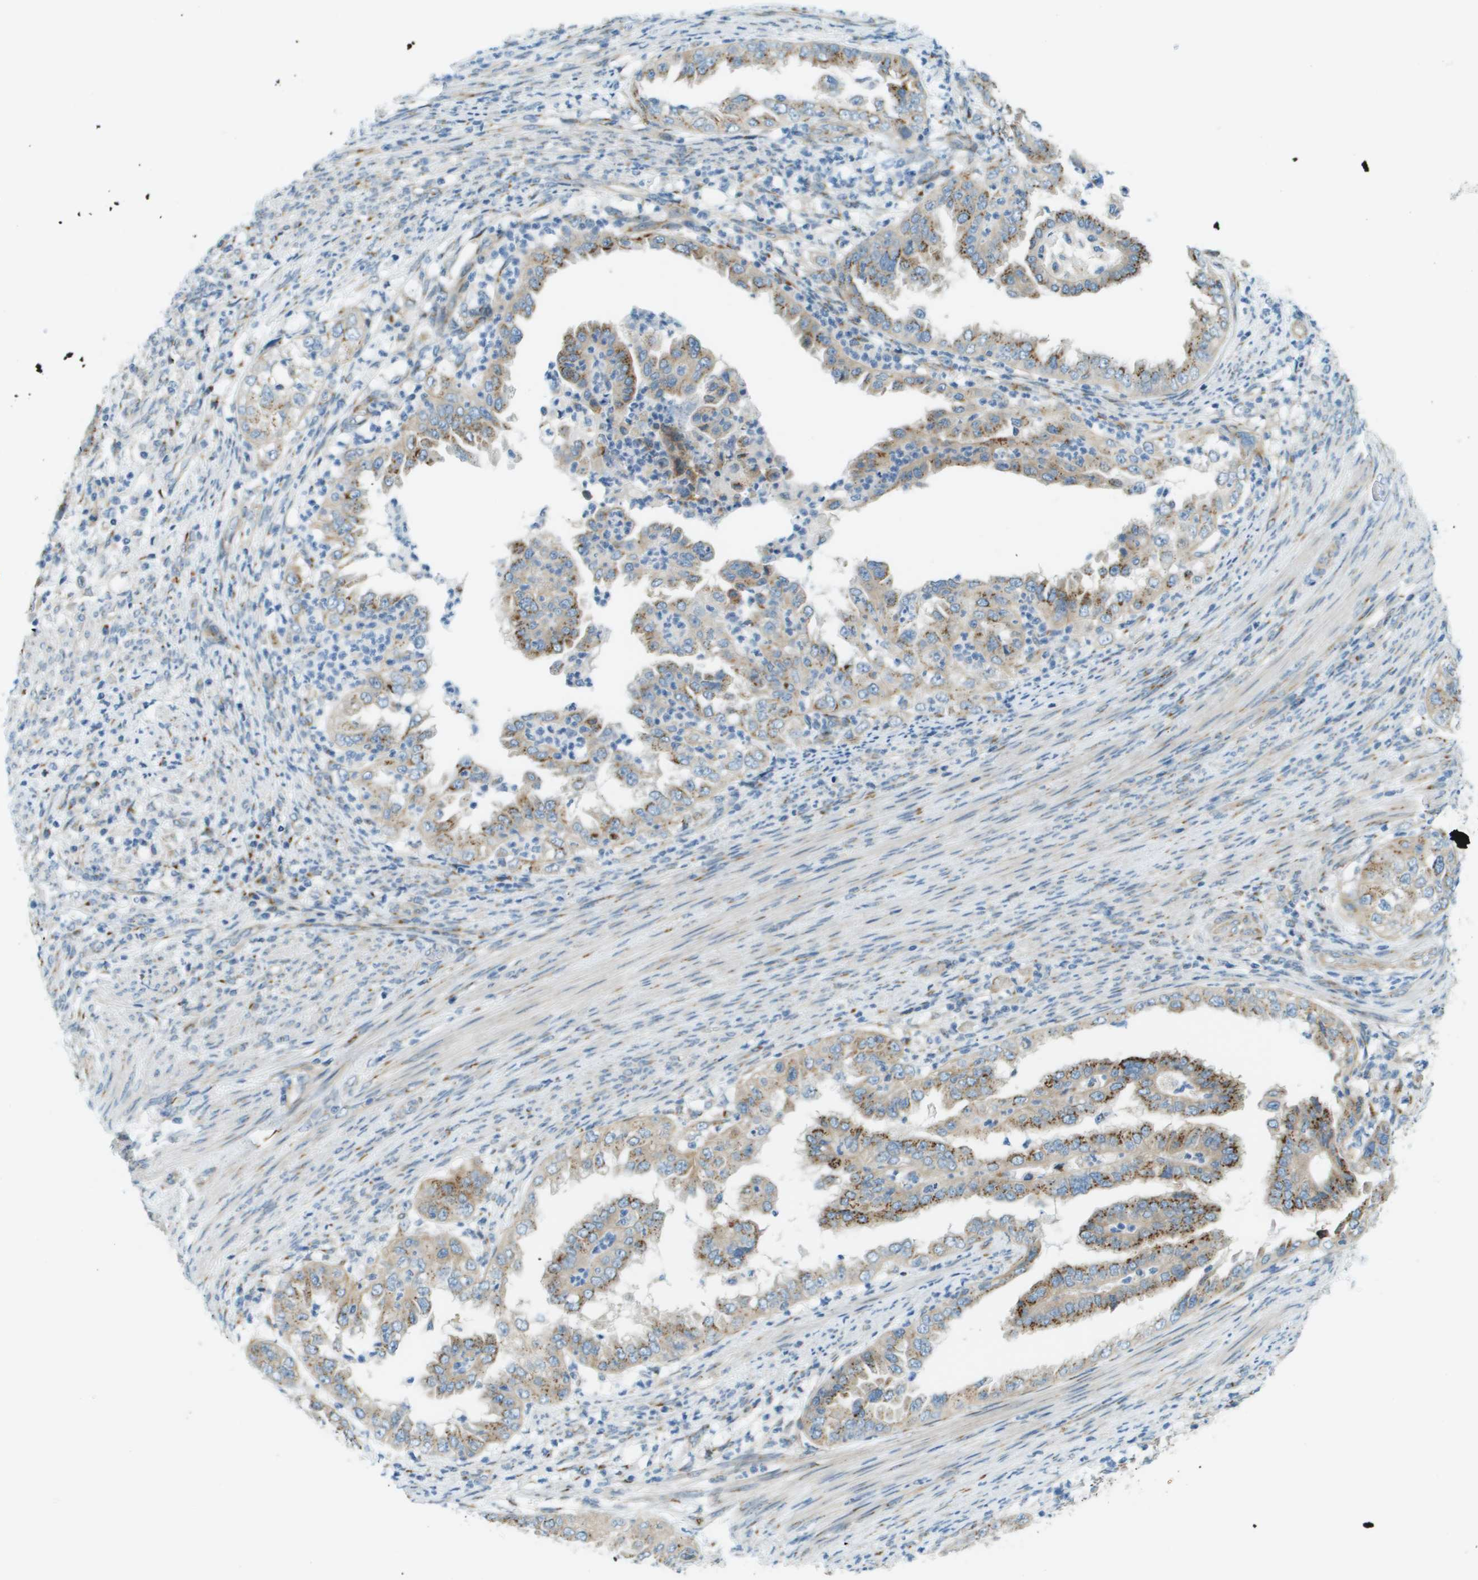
{"staining": {"intensity": "moderate", "quantity": ">75%", "location": "cytoplasmic/membranous"}, "tissue": "endometrial cancer", "cell_type": "Tumor cells", "image_type": "cancer", "snomed": [{"axis": "morphology", "description": "Adenocarcinoma, NOS"}, {"axis": "topography", "description": "Endometrium"}], "caption": "Moderate cytoplasmic/membranous expression for a protein is present in approximately >75% of tumor cells of adenocarcinoma (endometrial) using immunohistochemistry.", "gene": "ACBD3", "patient": {"sex": "female", "age": 85}}